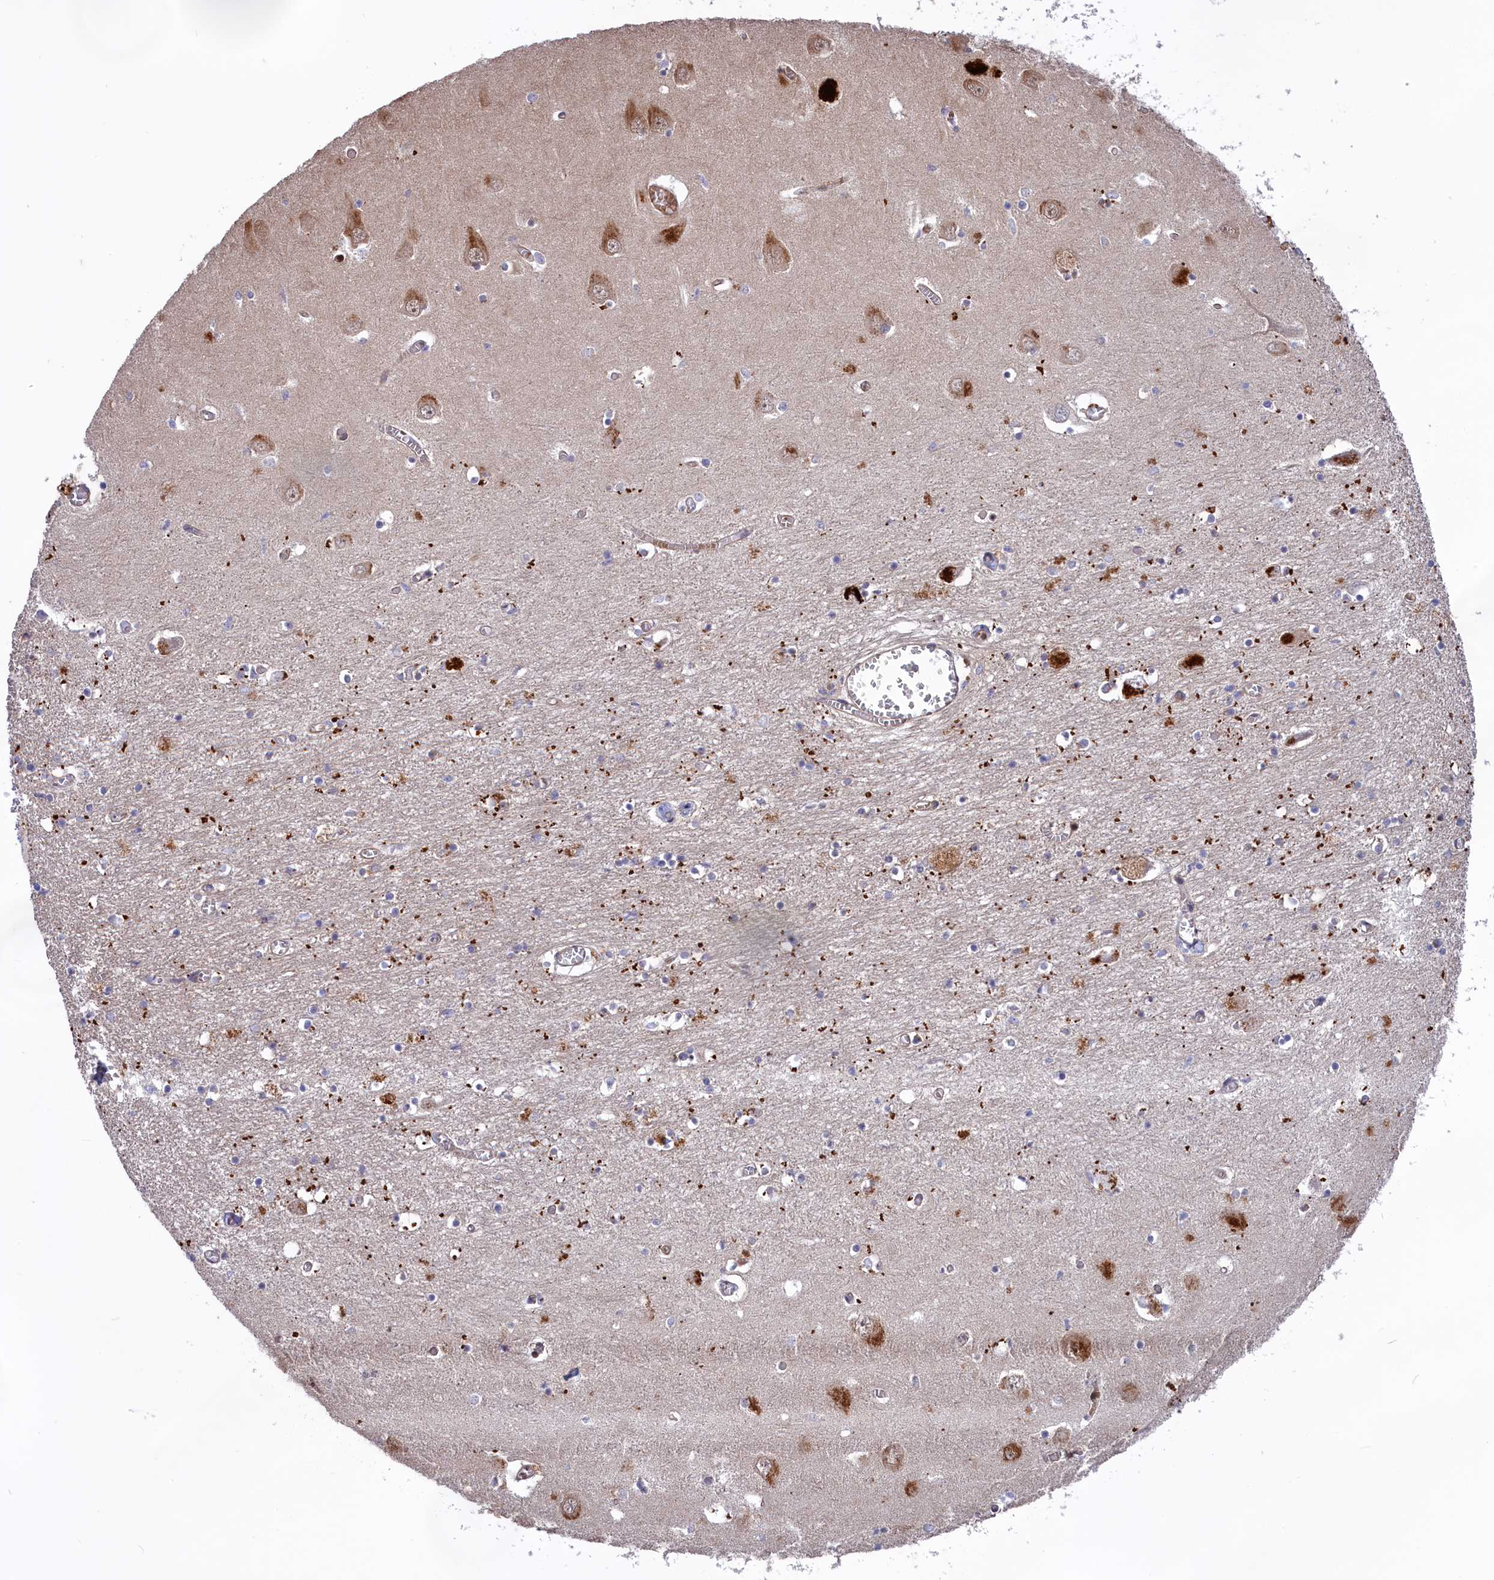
{"staining": {"intensity": "moderate", "quantity": "<25%", "location": "cytoplasmic/membranous"}, "tissue": "hippocampus", "cell_type": "Glial cells", "image_type": "normal", "snomed": [{"axis": "morphology", "description": "Normal tissue, NOS"}, {"axis": "topography", "description": "Hippocampus"}], "caption": "Moderate cytoplasmic/membranous protein positivity is present in approximately <25% of glial cells in hippocampus. (IHC, brightfield microscopy, high magnification).", "gene": "DDX60L", "patient": {"sex": "male", "age": 70}}